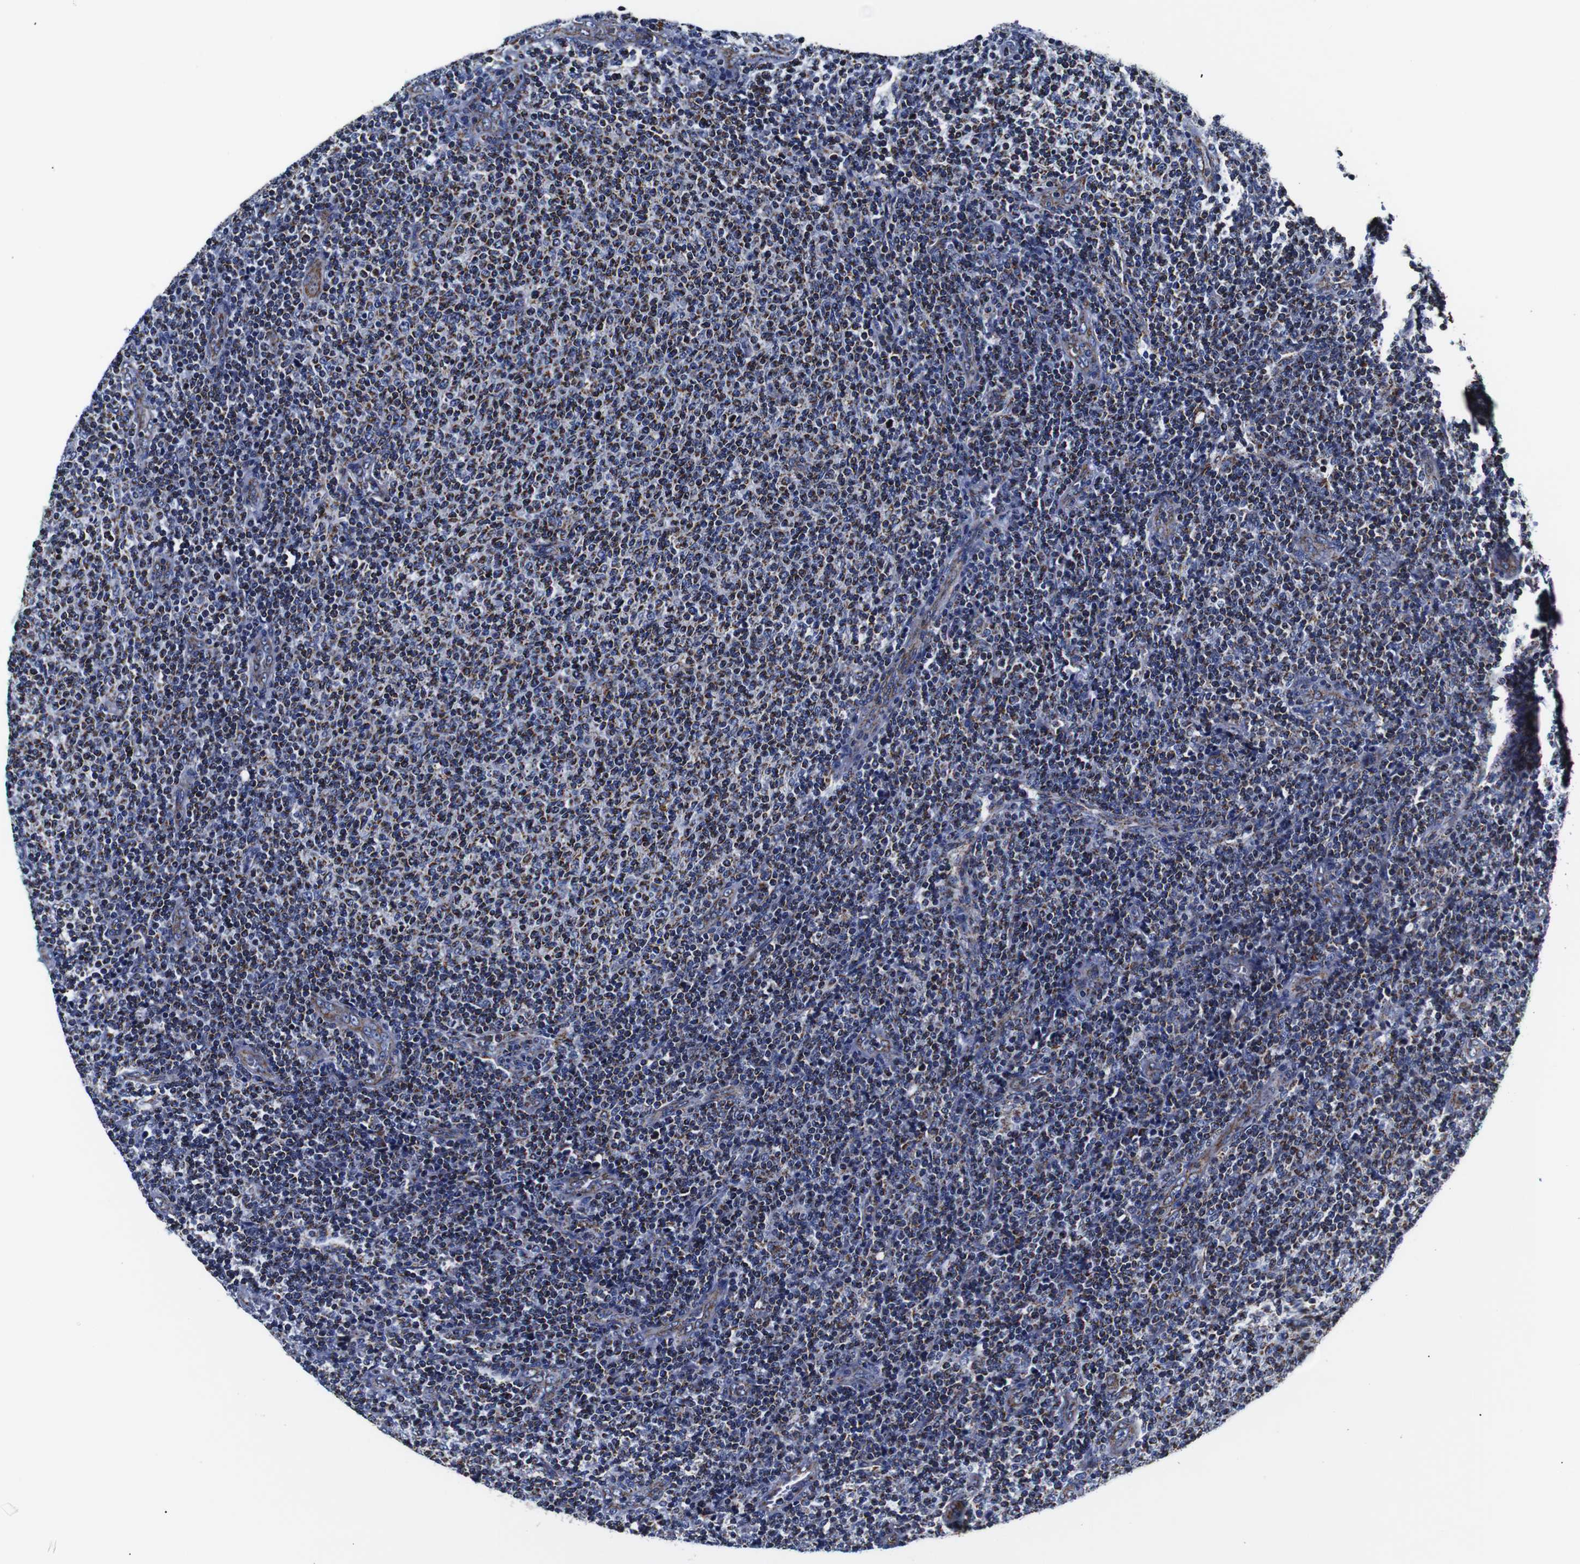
{"staining": {"intensity": "moderate", "quantity": "25%-75%", "location": "cytoplasmic/membranous"}, "tissue": "lymphoma", "cell_type": "Tumor cells", "image_type": "cancer", "snomed": [{"axis": "morphology", "description": "Malignant lymphoma, non-Hodgkin's type, Low grade"}, {"axis": "topography", "description": "Lymph node"}], "caption": "Protein expression analysis of human lymphoma reveals moderate cytoplasmic/membranous positivity in approximately 25%-75% of tumor cells.", "gene": "FKBP9", "patient": {"sex": "male", "age": 66}}